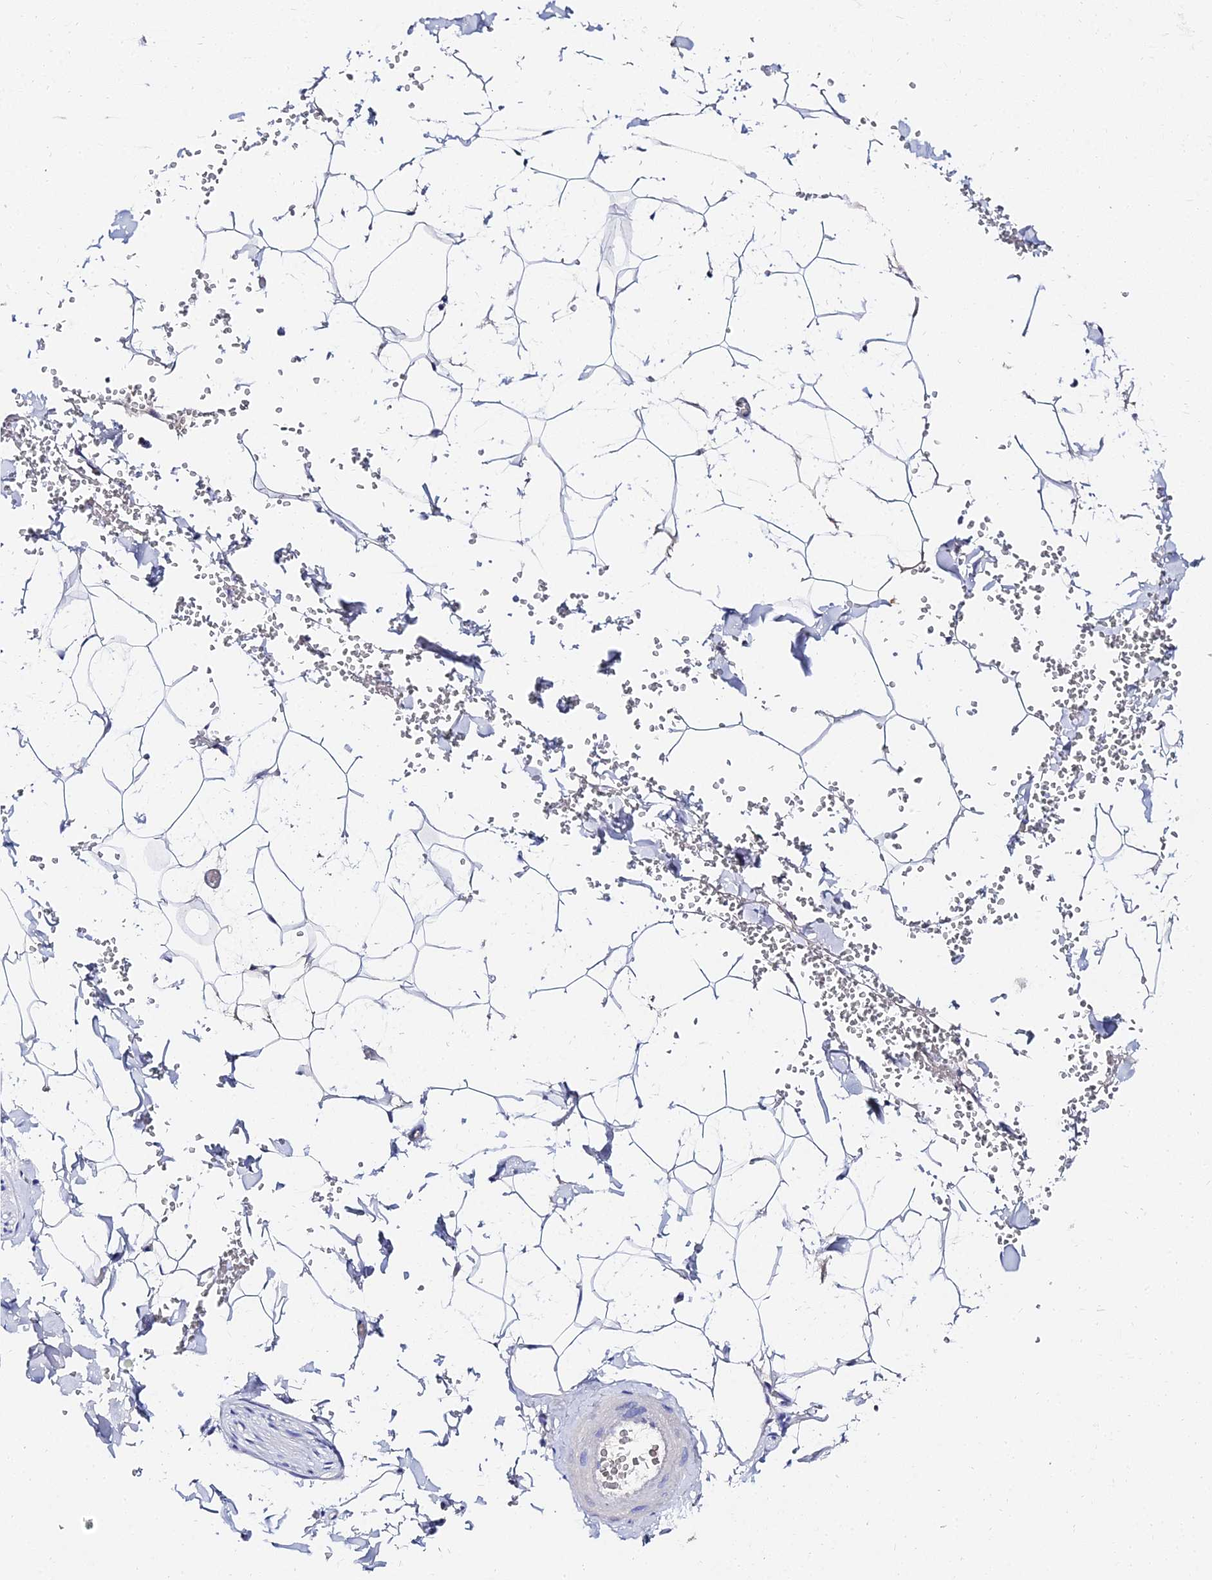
{"staining": {"intensity": "negative", "quantity": "none", "location": "none"}, "tissue": "adipose tissue", "cell_type": "Adipocytes", "image_type": "normal", "snomed": [{"axis": "morphology", "description": "Normal tissue, NOS"}, {"axis": "topography", "description": "Gallbladder"}, {"axis": "topography", "description": "Peripheral nerve tissue"}], "caption": "A photomicrograph of adipose tissue stained for a protein shows no brown staining in adipocytes.", "gene": "KRT17", "patient": {"sex": "male", "age": 38}}